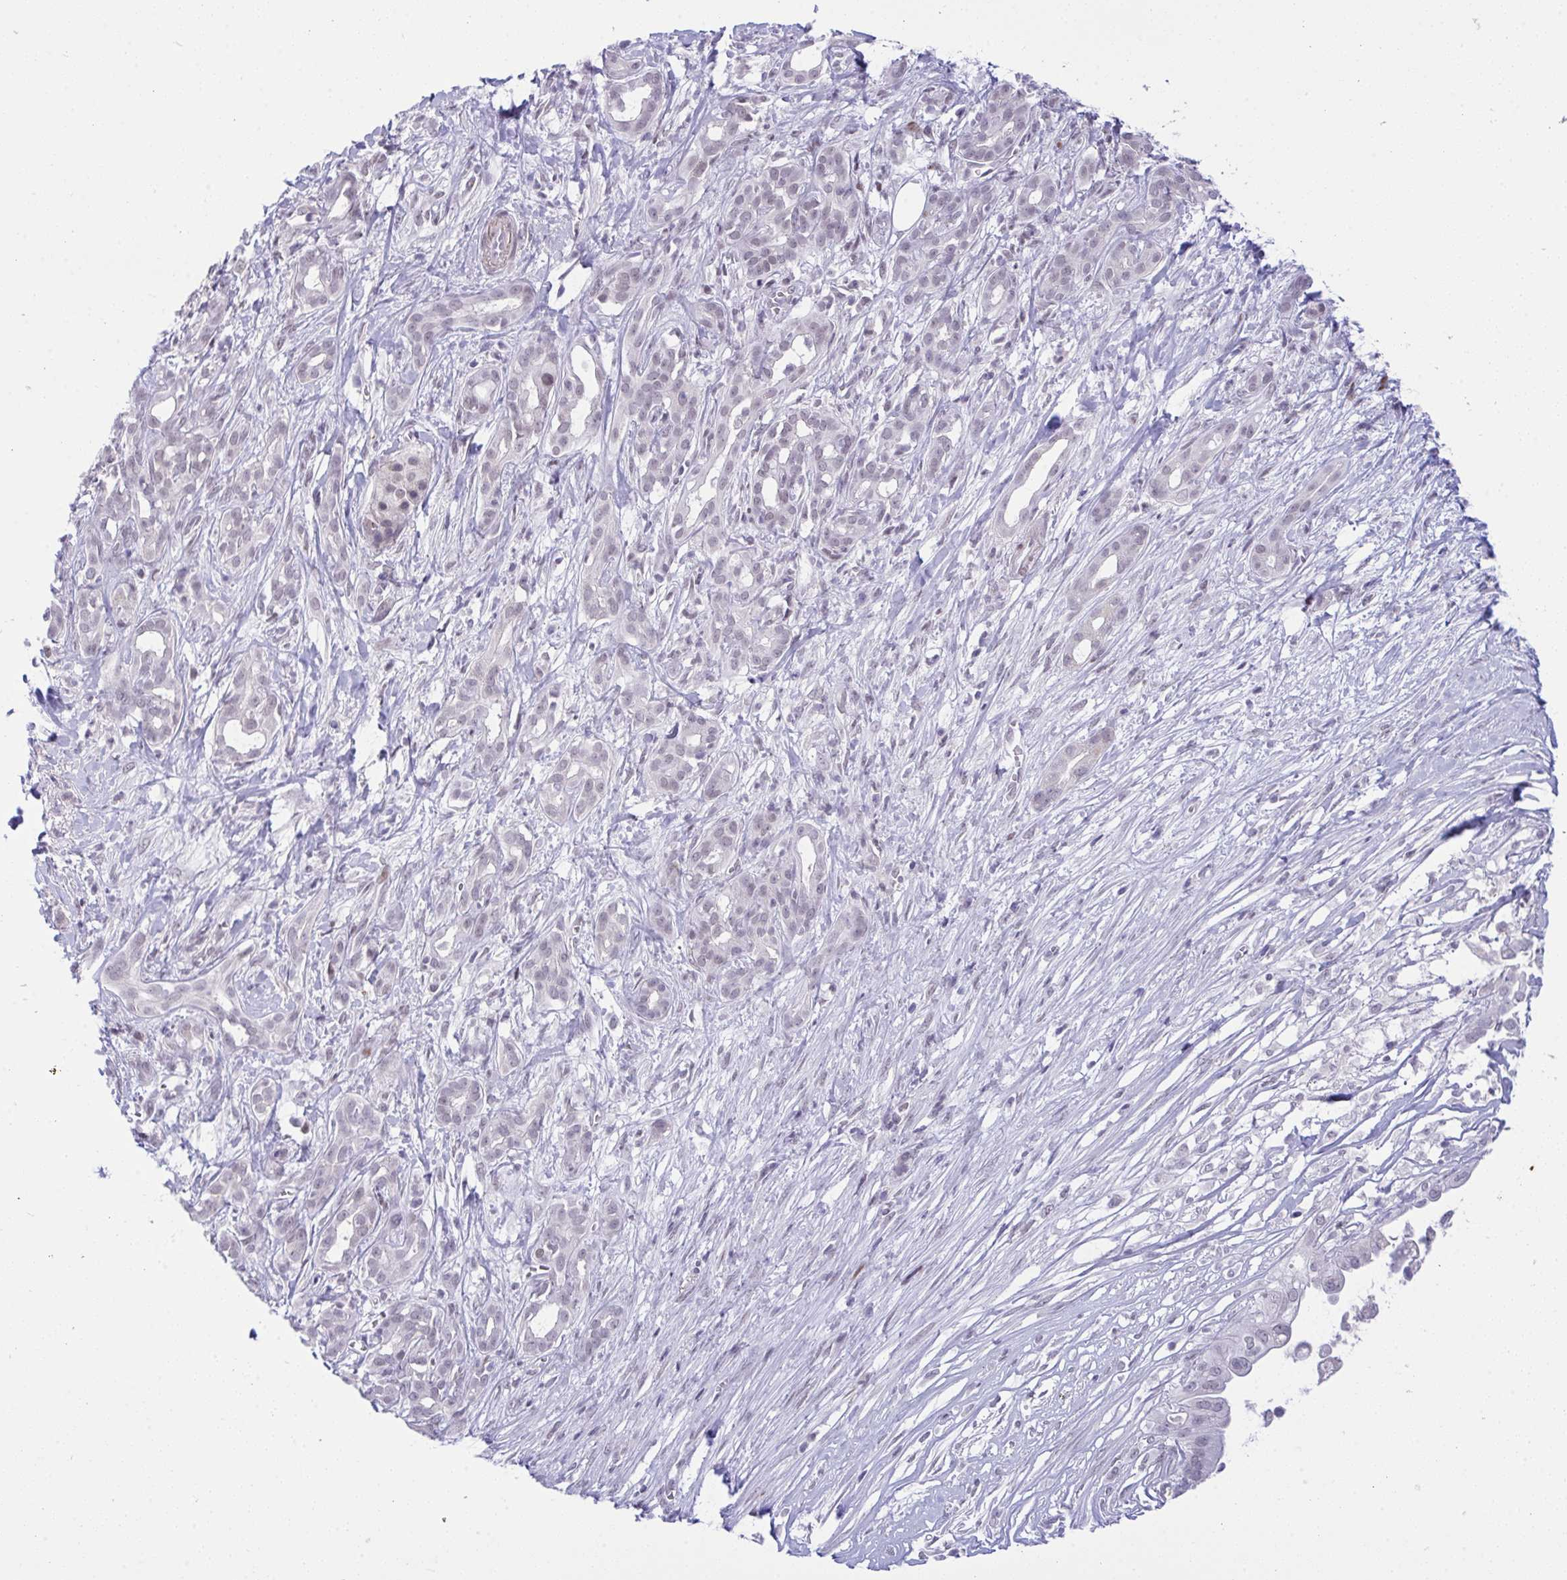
{"staining": {"intensity": "negative", "quantity": "none", "location": "none"}, "tissue": "pancreatic cancer", "cell_type": "Tumor cells", "image_type": "cancer", "snomed": [{"axis": "morphology", "description": "Adenocarcinoma, NOS"}, {"axis": "topography", "description": "Pancreas"}], "caption": "A histopathology image of adenocarcinoma (pancreatic) stained for a protein shows no brown staining in tumor cells.", "gene": "ZFHX3", "patient": {"sex": "male", "age": 61}}